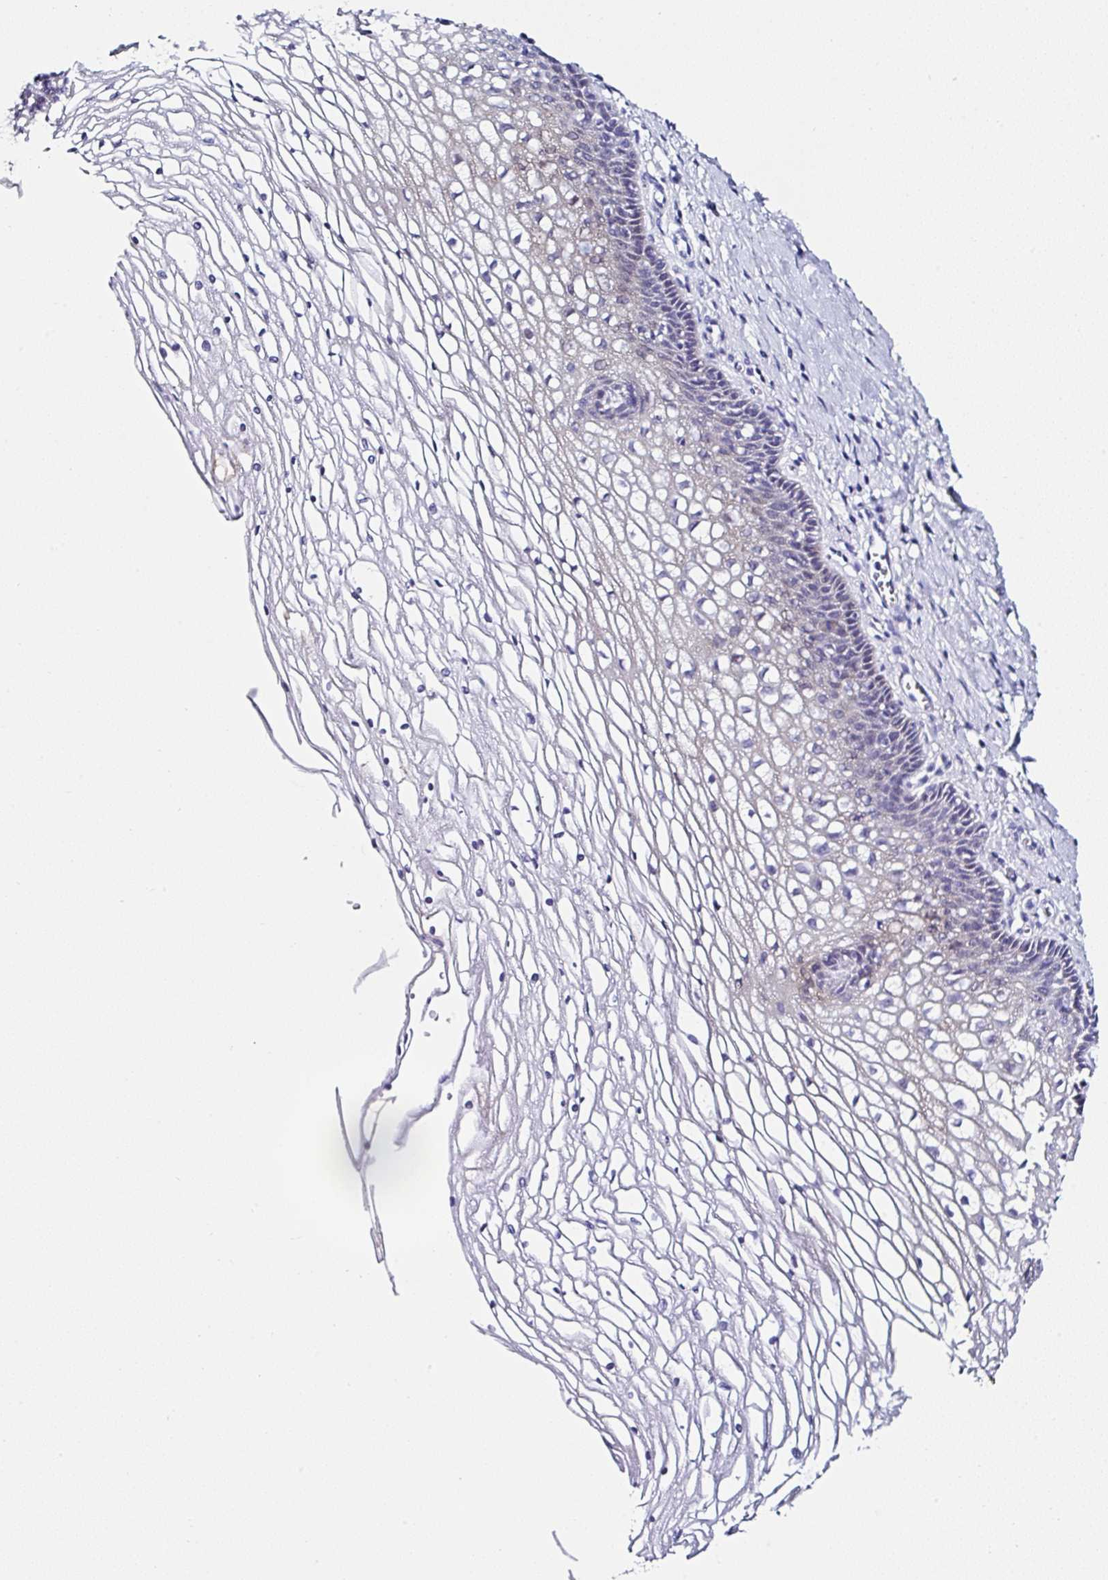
{"staining": {"intensity": "negative", "quantity": "none", "location": "none"}, "tissue": "cervix", "cell_type": "Glandular cells", "image_type": "normal", "snomed": [{"axis": "morphology", "description": "Normal tissue, NOS"}, {"axis": "topography", "description": "Cervix"}], "caption": "High magnification brightfield microscopy of benign cervix stained with DAB (3,3'-diaminobenzidine) (brown) and counterstained with hematoxylin (blue): glandular cells show no significant staining. (DAB (3,3'-diaminobenzidine) immunohistochemistry (IHC) visualized using brightfield microscopy, high magnification).", "gene": "UGT3A1", "patient": {"sex": "female", "age": 36}}